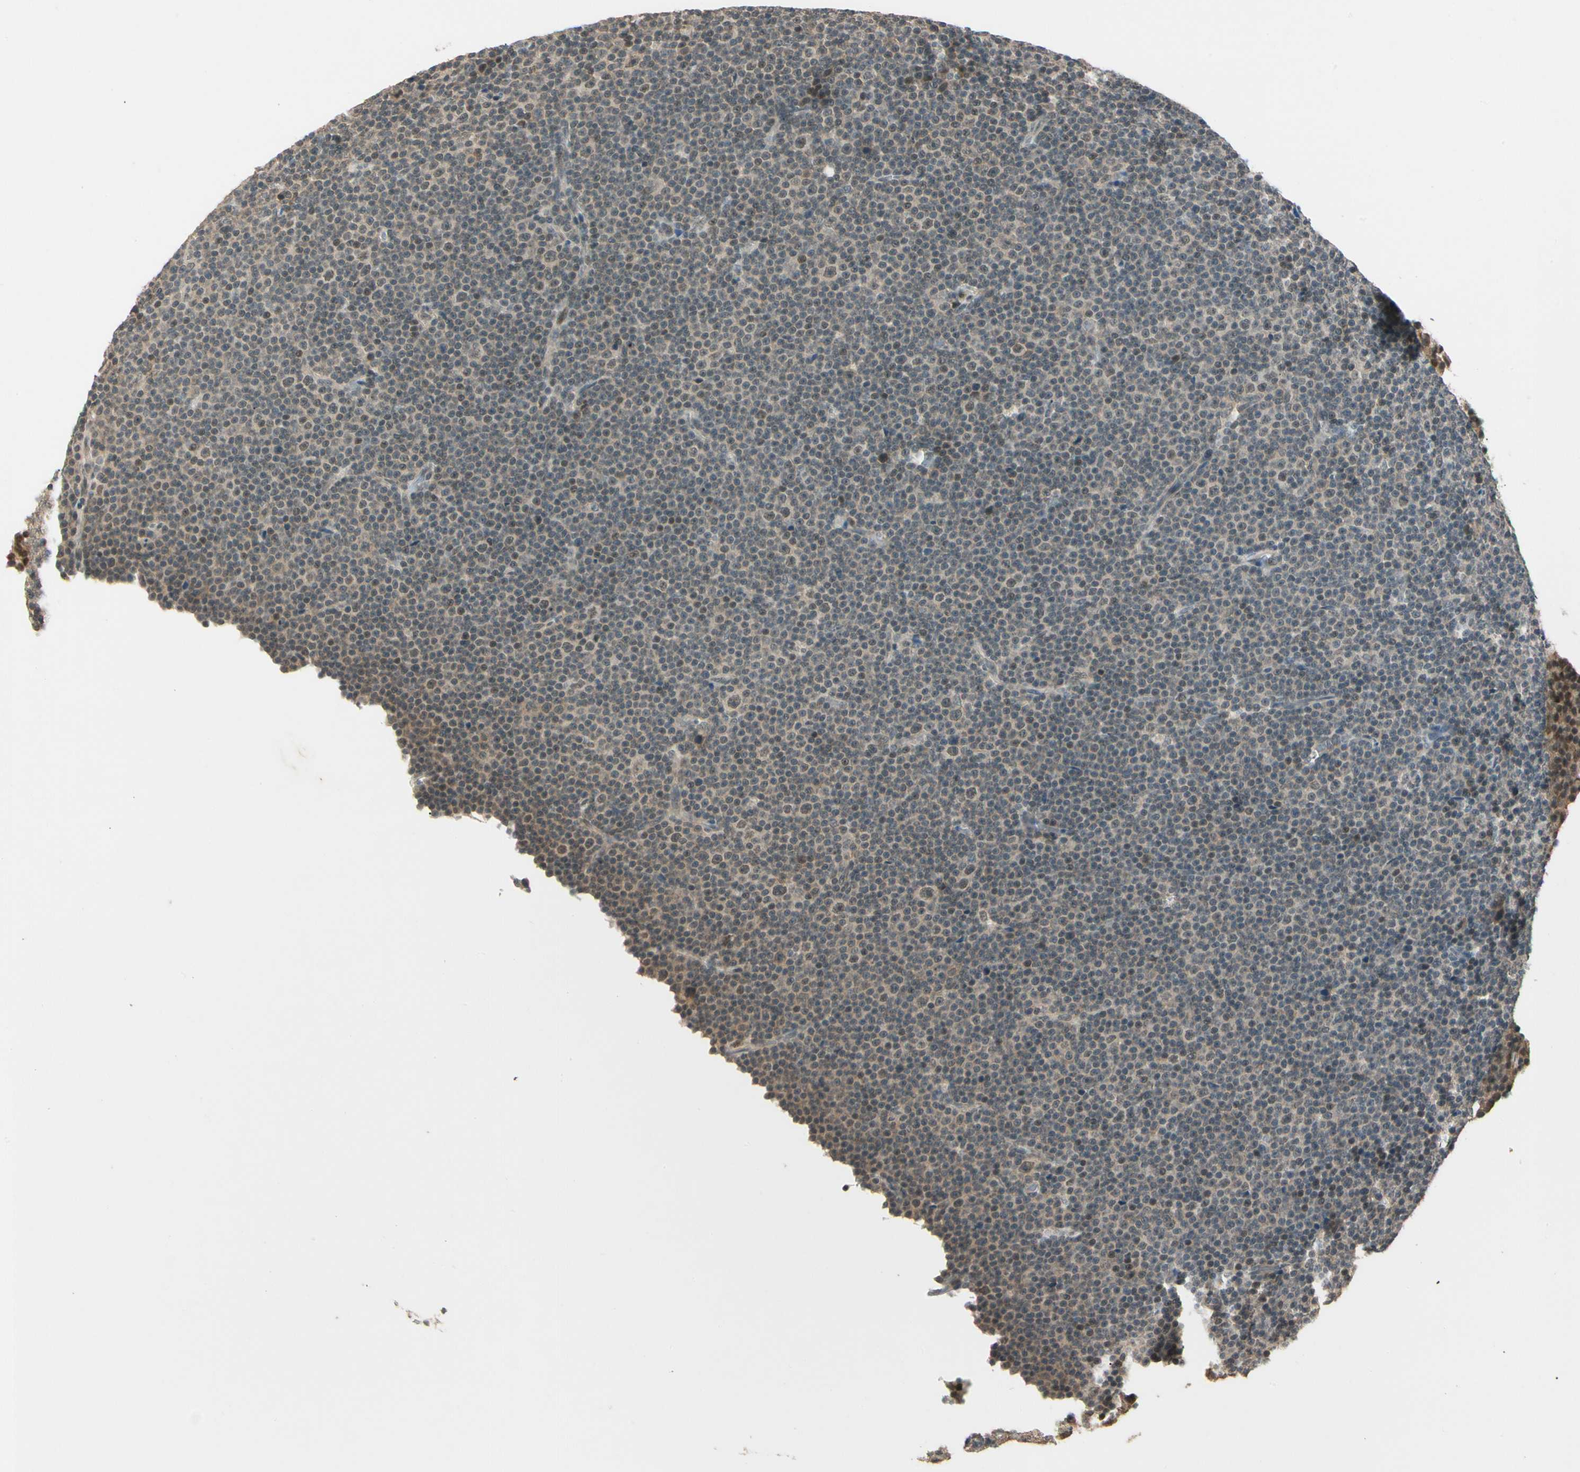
{"staining": {"intensity": "weak", "quantity": ">75%", "location": "cytoplasmic/membranous,nuclear"}, "tissue": "lymphoma", "cell_type": "Tumor cells", "image_type": "cancer", "snomed": [{"axis": "morphology", "description": "Malignant lymphoma, non-Hodgkin's type, Low grade"}, {"axis": "topography", "description": "Lymph node"}], "caption": "Human malignant lymphoma, non-Hodgkin's type (low-grade) stained with a protein marker demonstrates weak staining in tumor cells.", "gene": "ZSCAN12", "patient": {"sex": "female", "age": 67}}